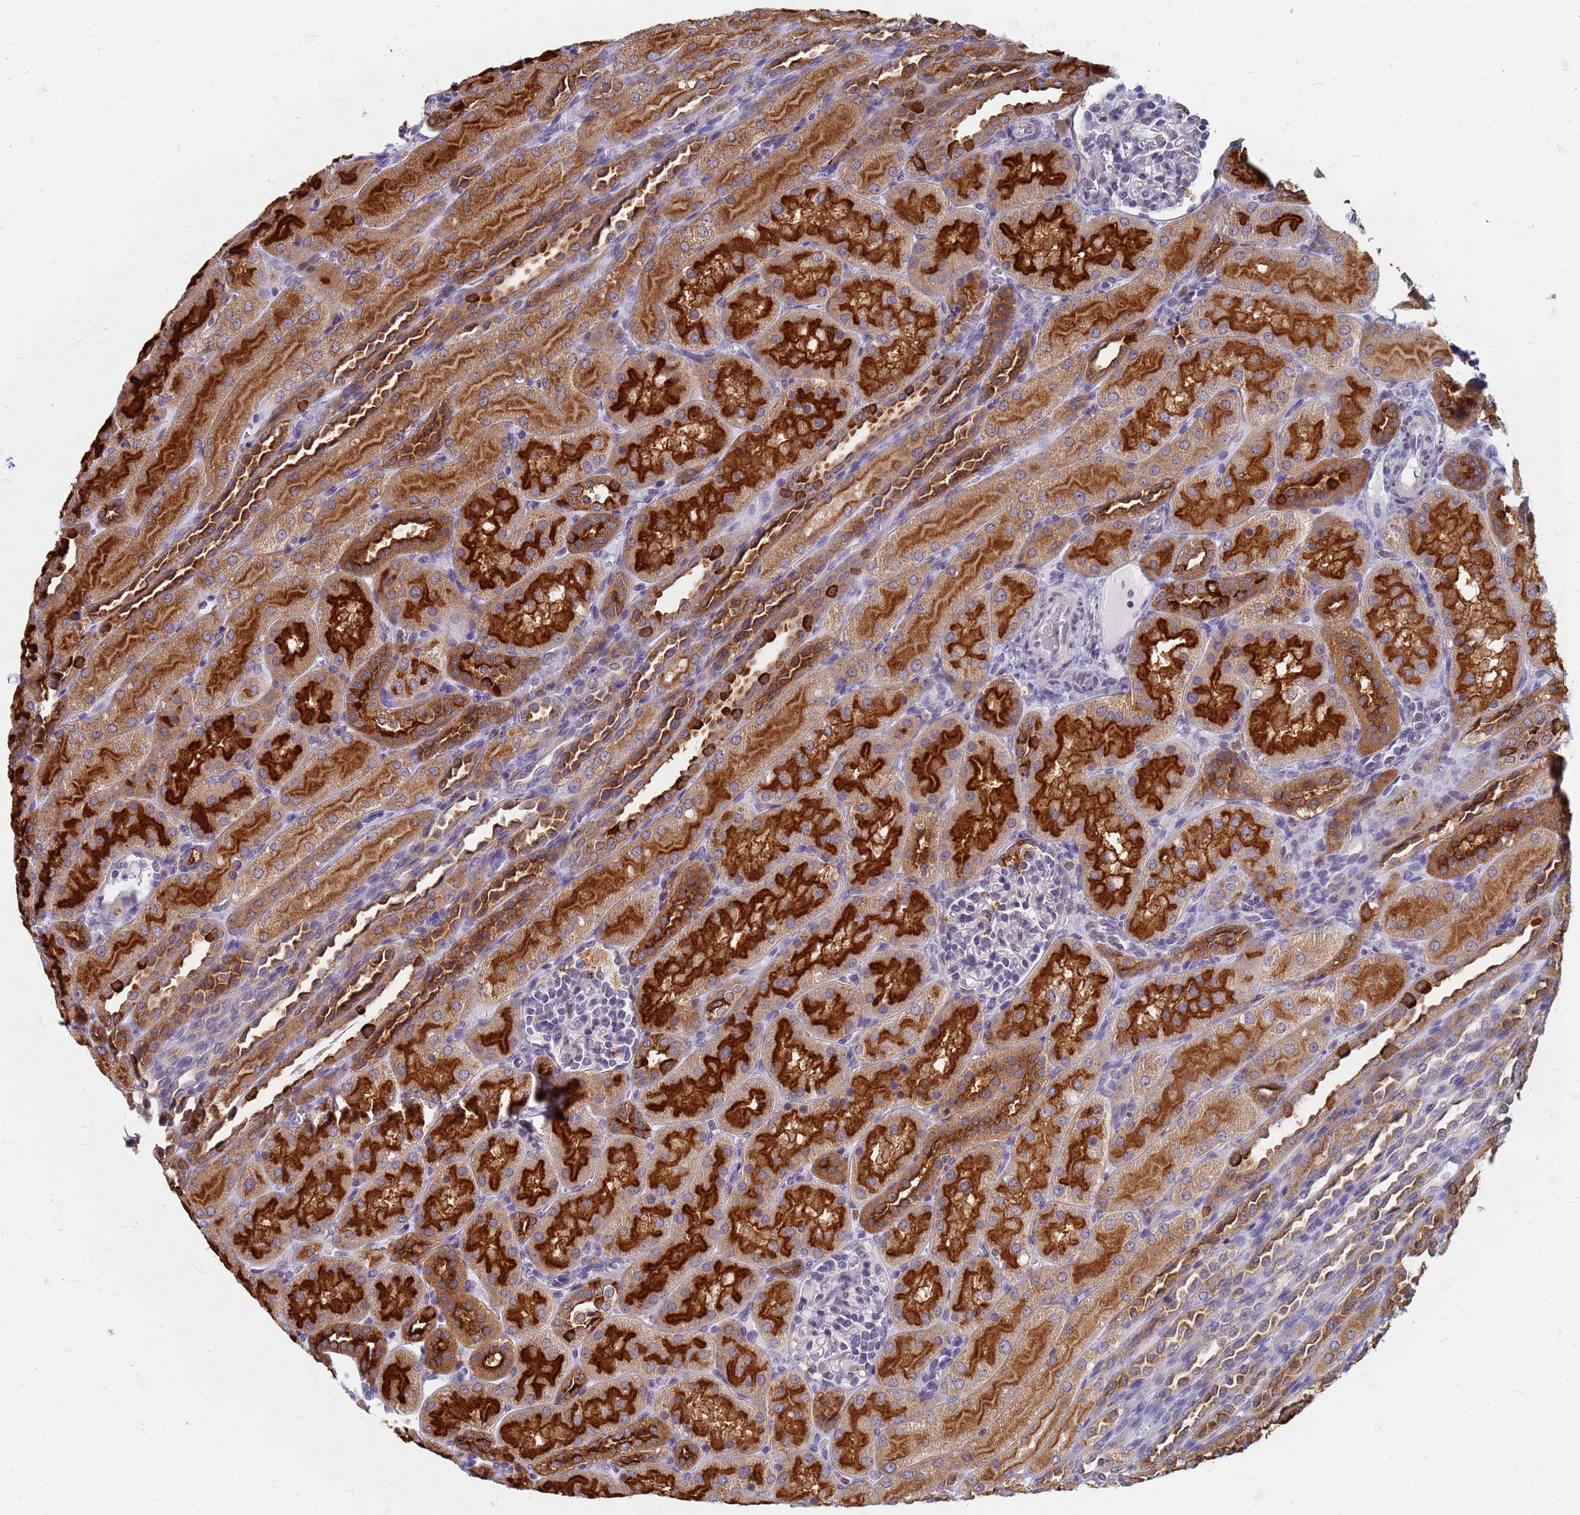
{"staining": {"intensity": "negative", "quantity": "none", "location": "none"}, "tissue": "kidney", "cell_type": "Cells in glomeruli", "image_type": "normal", "snomed": [{"axis": "morphology", "description": "Normal tissue, NOS"}, {"axis": "topography", "description": "Kidney"}], "caption": "The histopathology image demonstrates no staining of cells in glomeruli in normal kidney. The staining is performed using DAB brown chromogen with nuclei counter-stained in using hematoxylin.", "gene": "ATP6V1E1", "patient": {"sex": "male", "age": 1}}